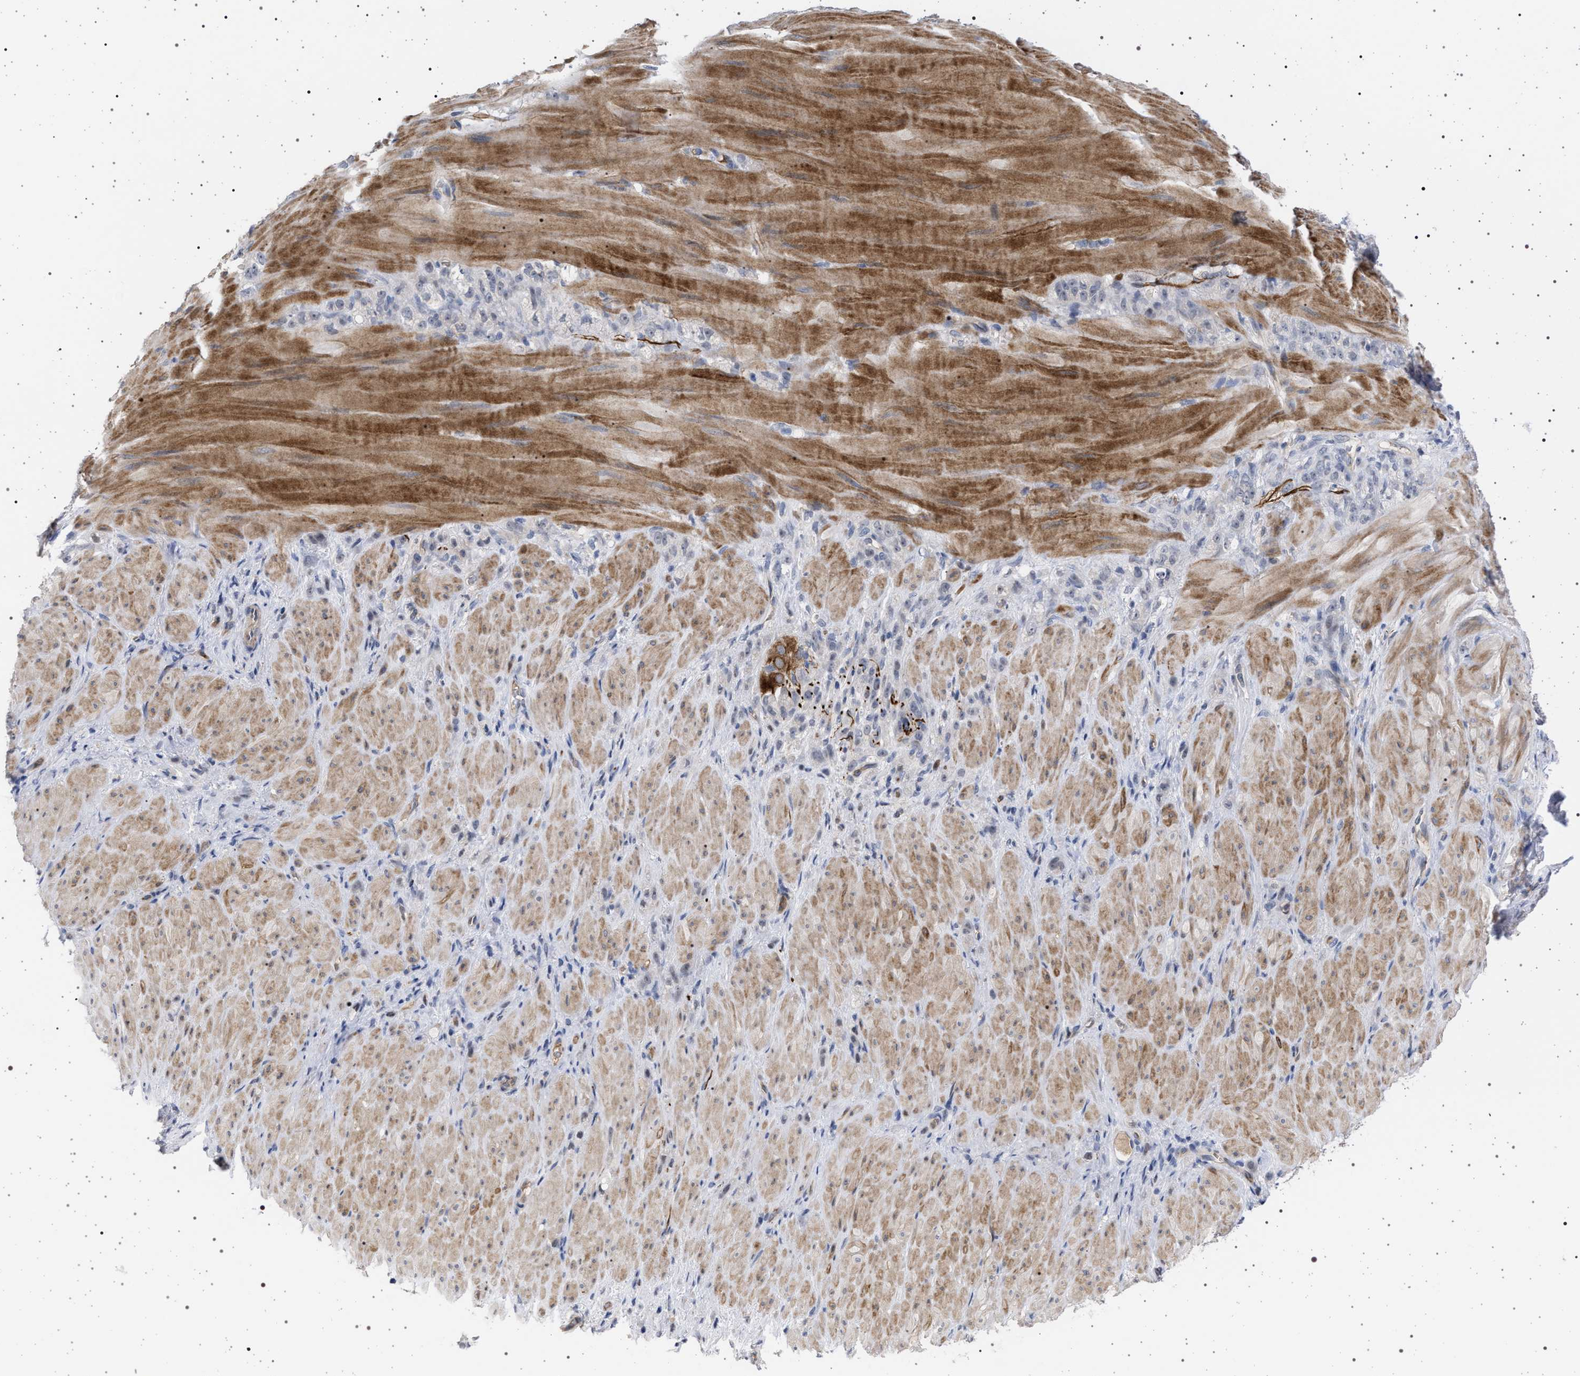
{"staining": {"intensity": "moderate", "quantity": "<25%", "location": "cytoplasmic/membranous"}, "tissue": "stomach cancer", "cell_type": "Tumor cells", "image_type": "cancer", "snomed": [{"axis": "morphology", "description": "Normal tissue, NOS"}, {"axis": "morphology", "description": "Adenocarcinoma, NOS"}, {"axis": "topography", "description": "Stomach"}], "caption": "An image of stomach cancer (adenocarcinoma) stained for a protein displays moderate cytoplasmic/membranous brown staining in tumor cells. The staining is performed using DAB brown chromogen to label protein expression. The nuclei are counter-stained blue using hematoxylin.", "gene": "RBM48", "patient": {"sex": "male", "age": 82}}